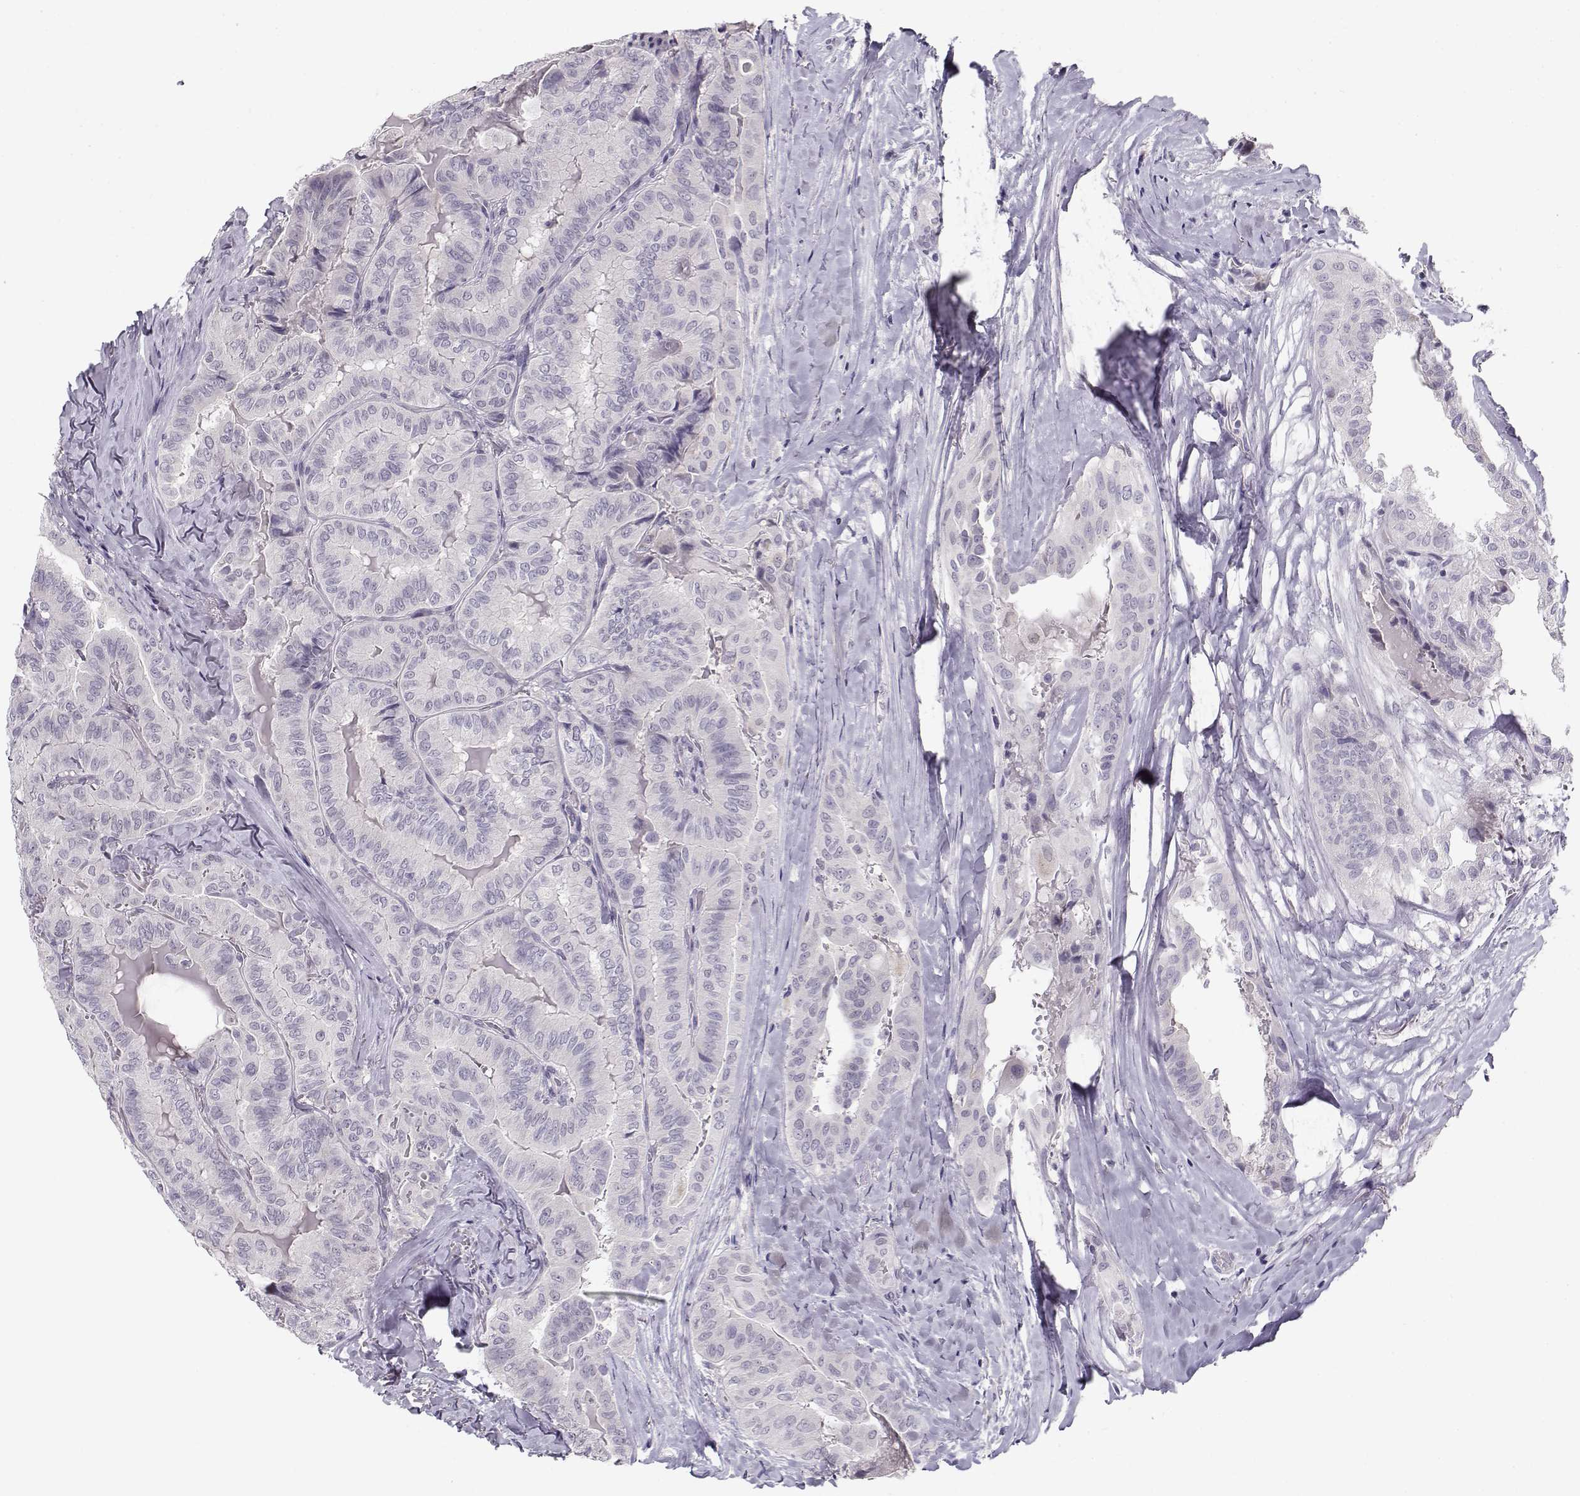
{"staining": {"intensity": "negative", "quantity": "none", "location": "none"}, "tissue": "thyroid cancer", "cell_type": "Tumor cells", "image_type": "cancer", "snomed": [{"axis": "morphology", "description": "Papillary adenocarcinoma, NOS"}, {"axis": "topography", "description": "Thyroid gland"}], "caption": "A photomicrograph of thyroid cancer (papillary adenocarcinoma) stained for a protein demonstrates no brown staining in tumor cells.", "gene": "C16orf86", "patient": {"sex": "female", "age": 68}}